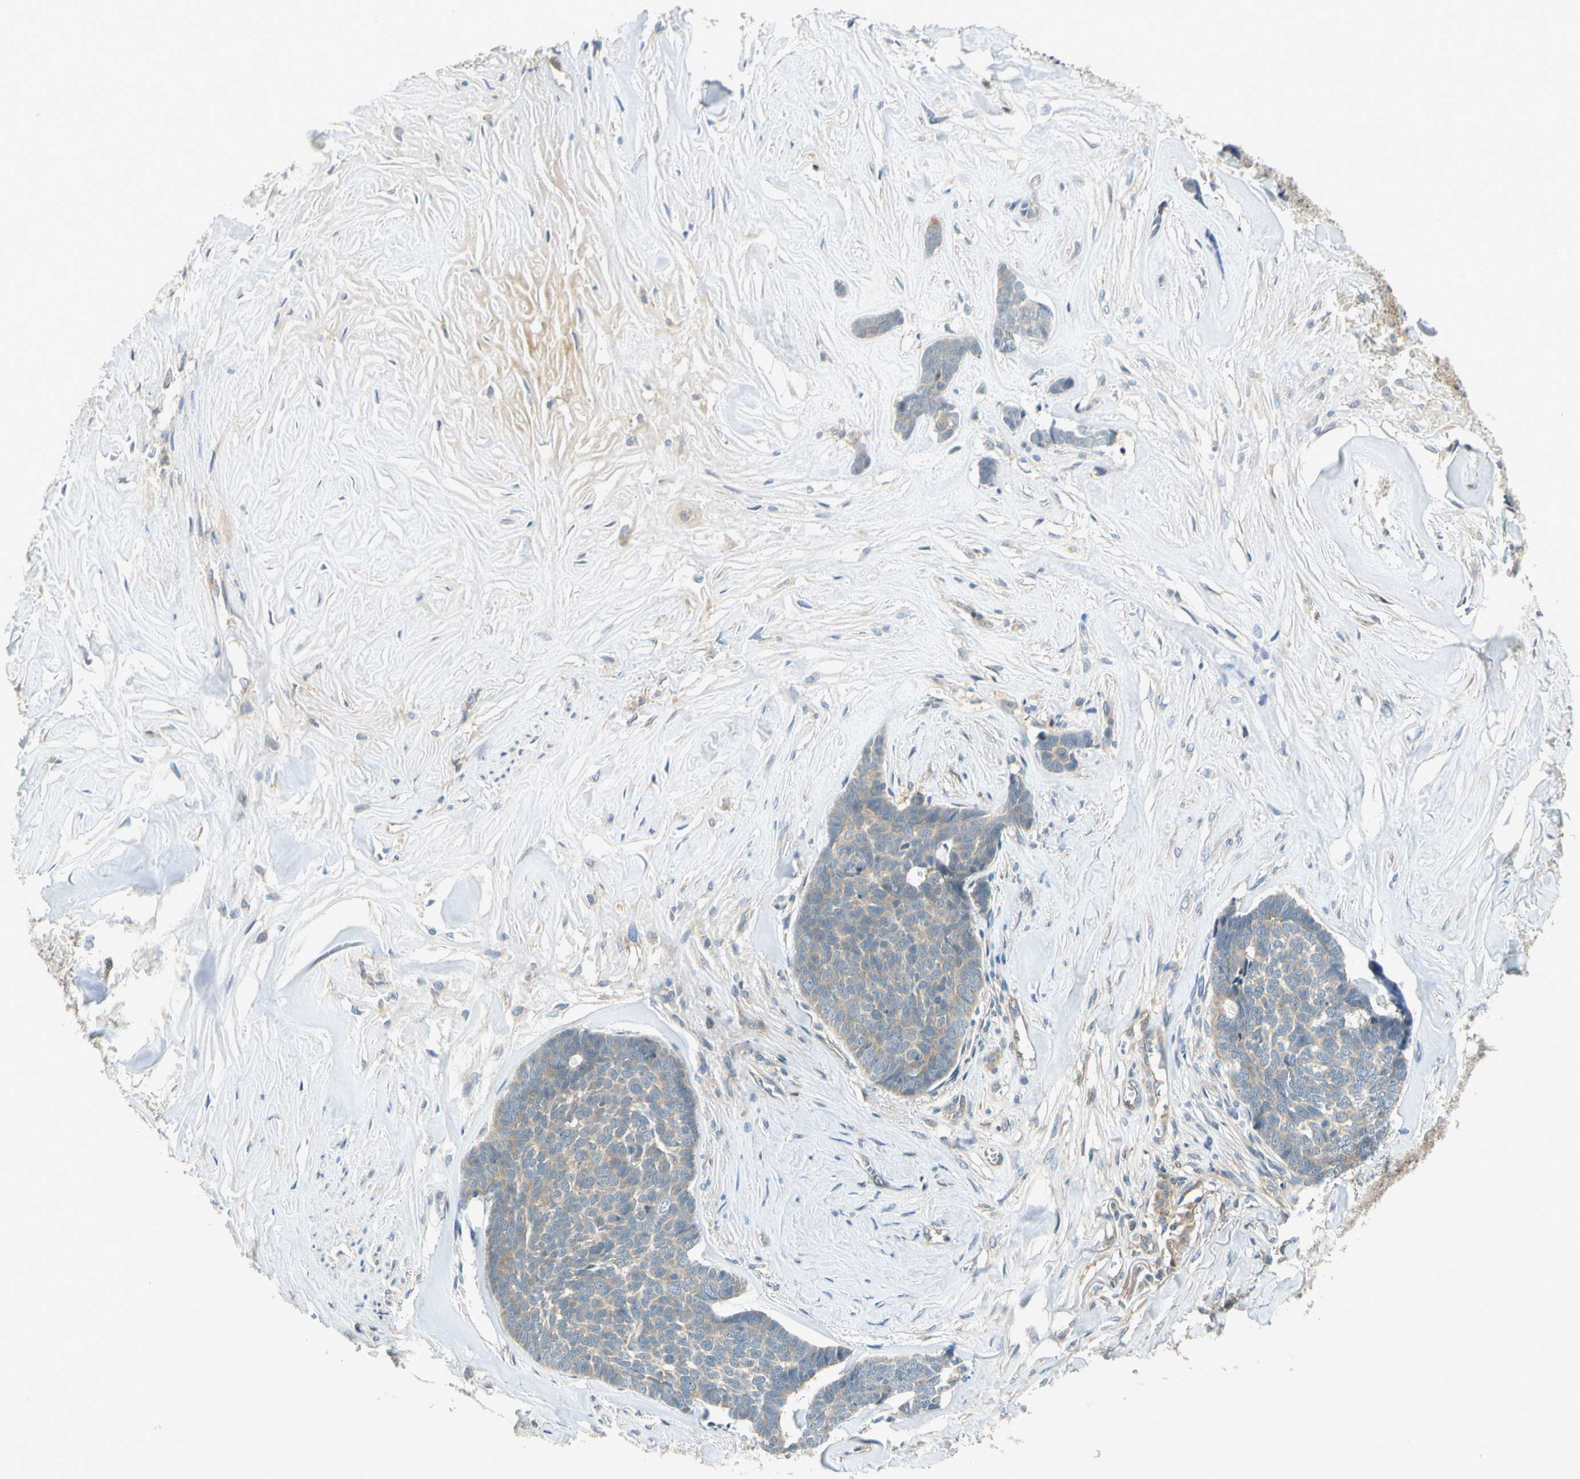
{"staining": {"intensity": "weak", "quantity": ">75%", "location": "cytoplasmic/membranous"}, "tissue": "skin cancer", "cell_type": "Tumor cells", "image_type": "cancer", "snomed": [{"axis": "morphology", "description": "Basal cell carcinoma"}, {"axis": "topography", "description": "Skin"}], "caption": "Immunohistochemical staining of skin cancer reveals low levels of weak cytoplasmic/membranous positivity in approximately >75% of tumor cells.", "gene": "GATD1", "patient": {"sex": "male", "age": 84}}